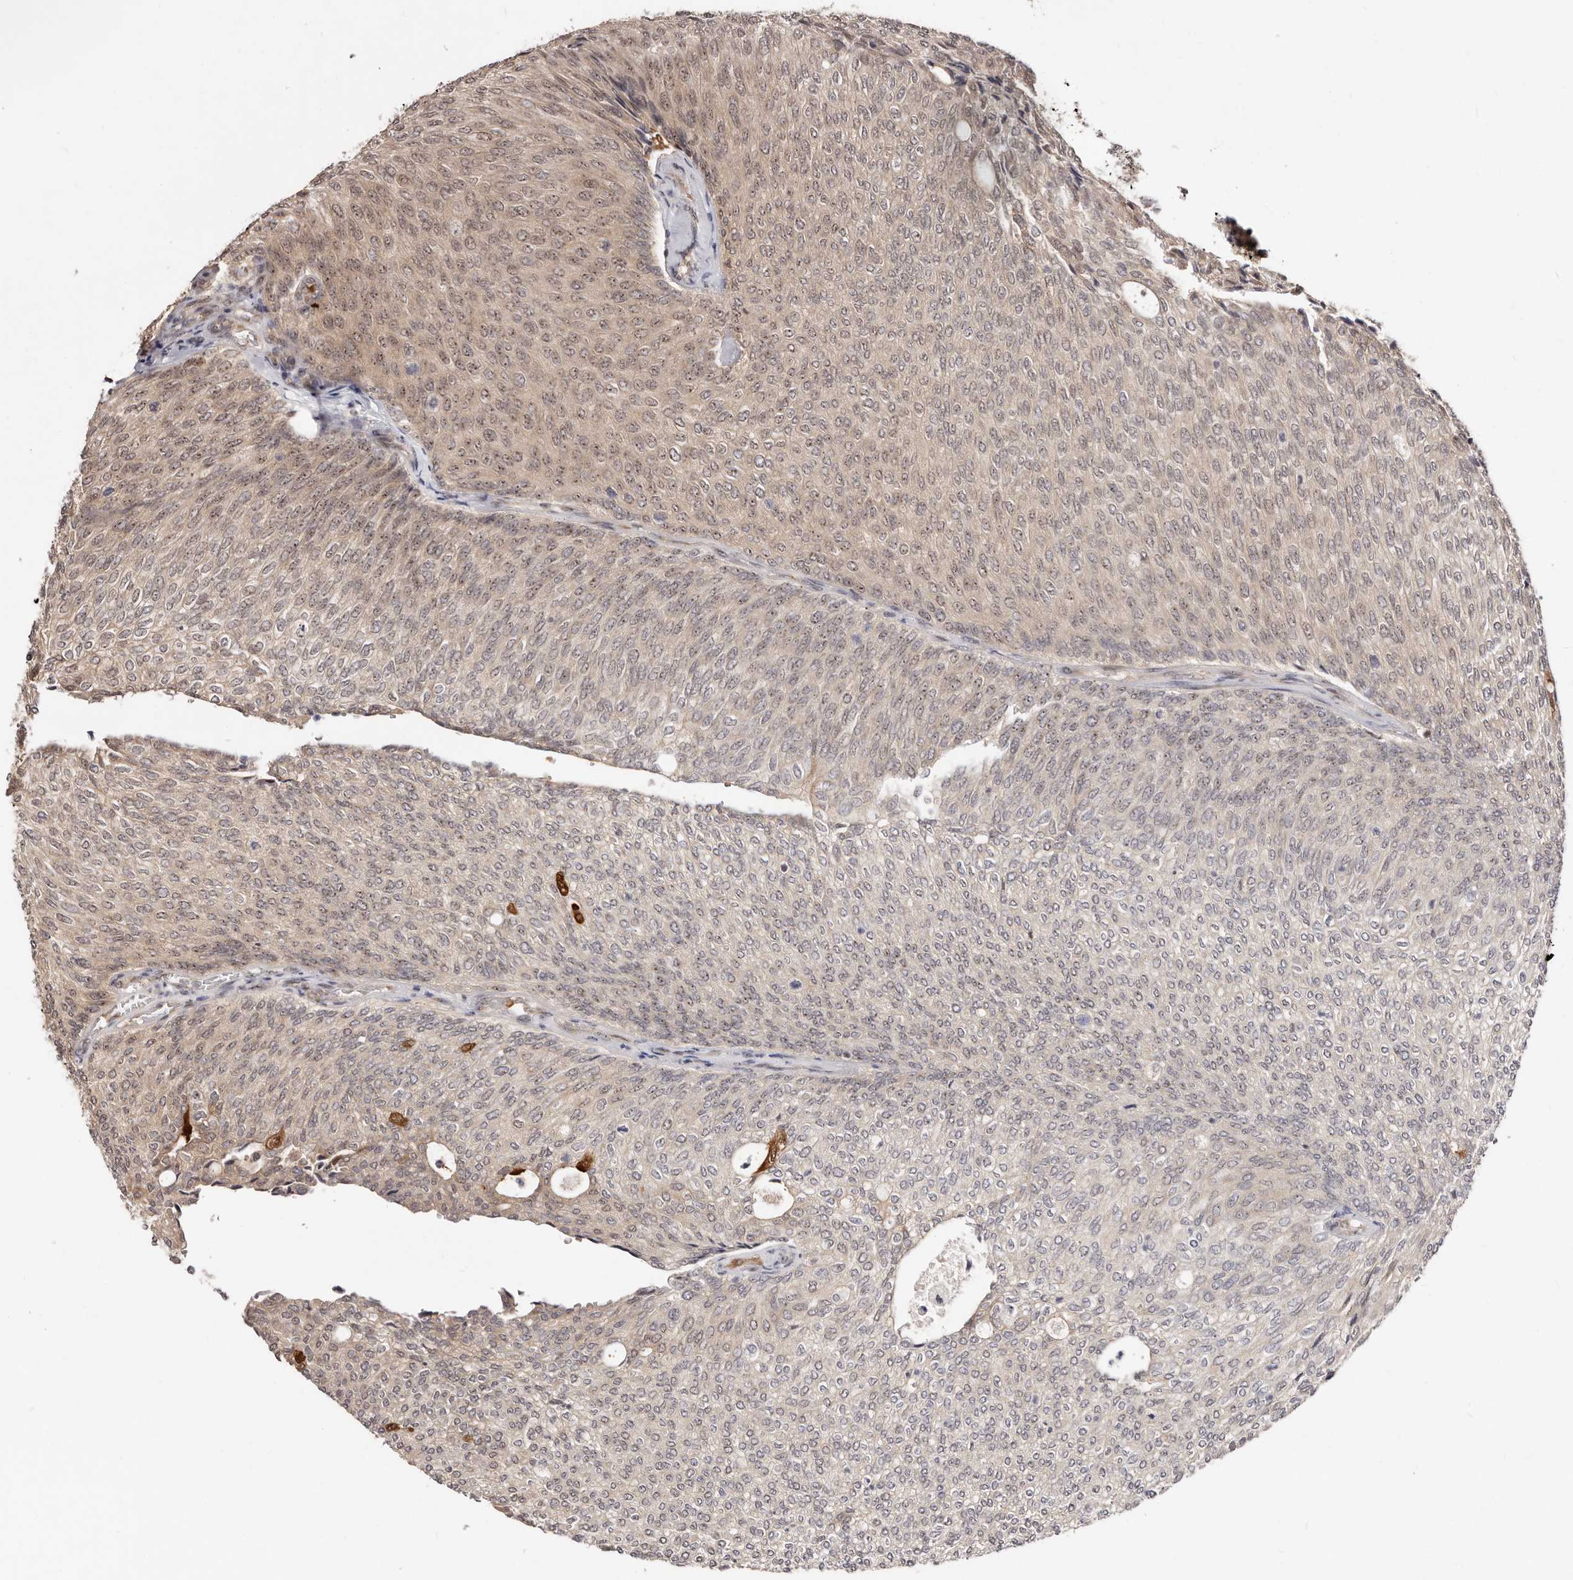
{"staining": {"intensity": "weak", "quantity": "<25%", "location": "nuclear"}, "tissue": "urothelial cancer", "cell_type": "Tumor cells", "image_type": "cancer", "snomed": [{"axis": "morphology", "description": "Urothelial carcinoma, Low grade"}, {"axis": "topography", "description": "Urinary bladder"}], "caption": "Immunohistochemistry photomicrograph of neoplastic tissue: low-grade urothelial carcinoma stained with DAB demonstrates no significant protein expression in tumor cells.", "gene": "APOL6", "patient": {"sex": "female", "age": 79}}